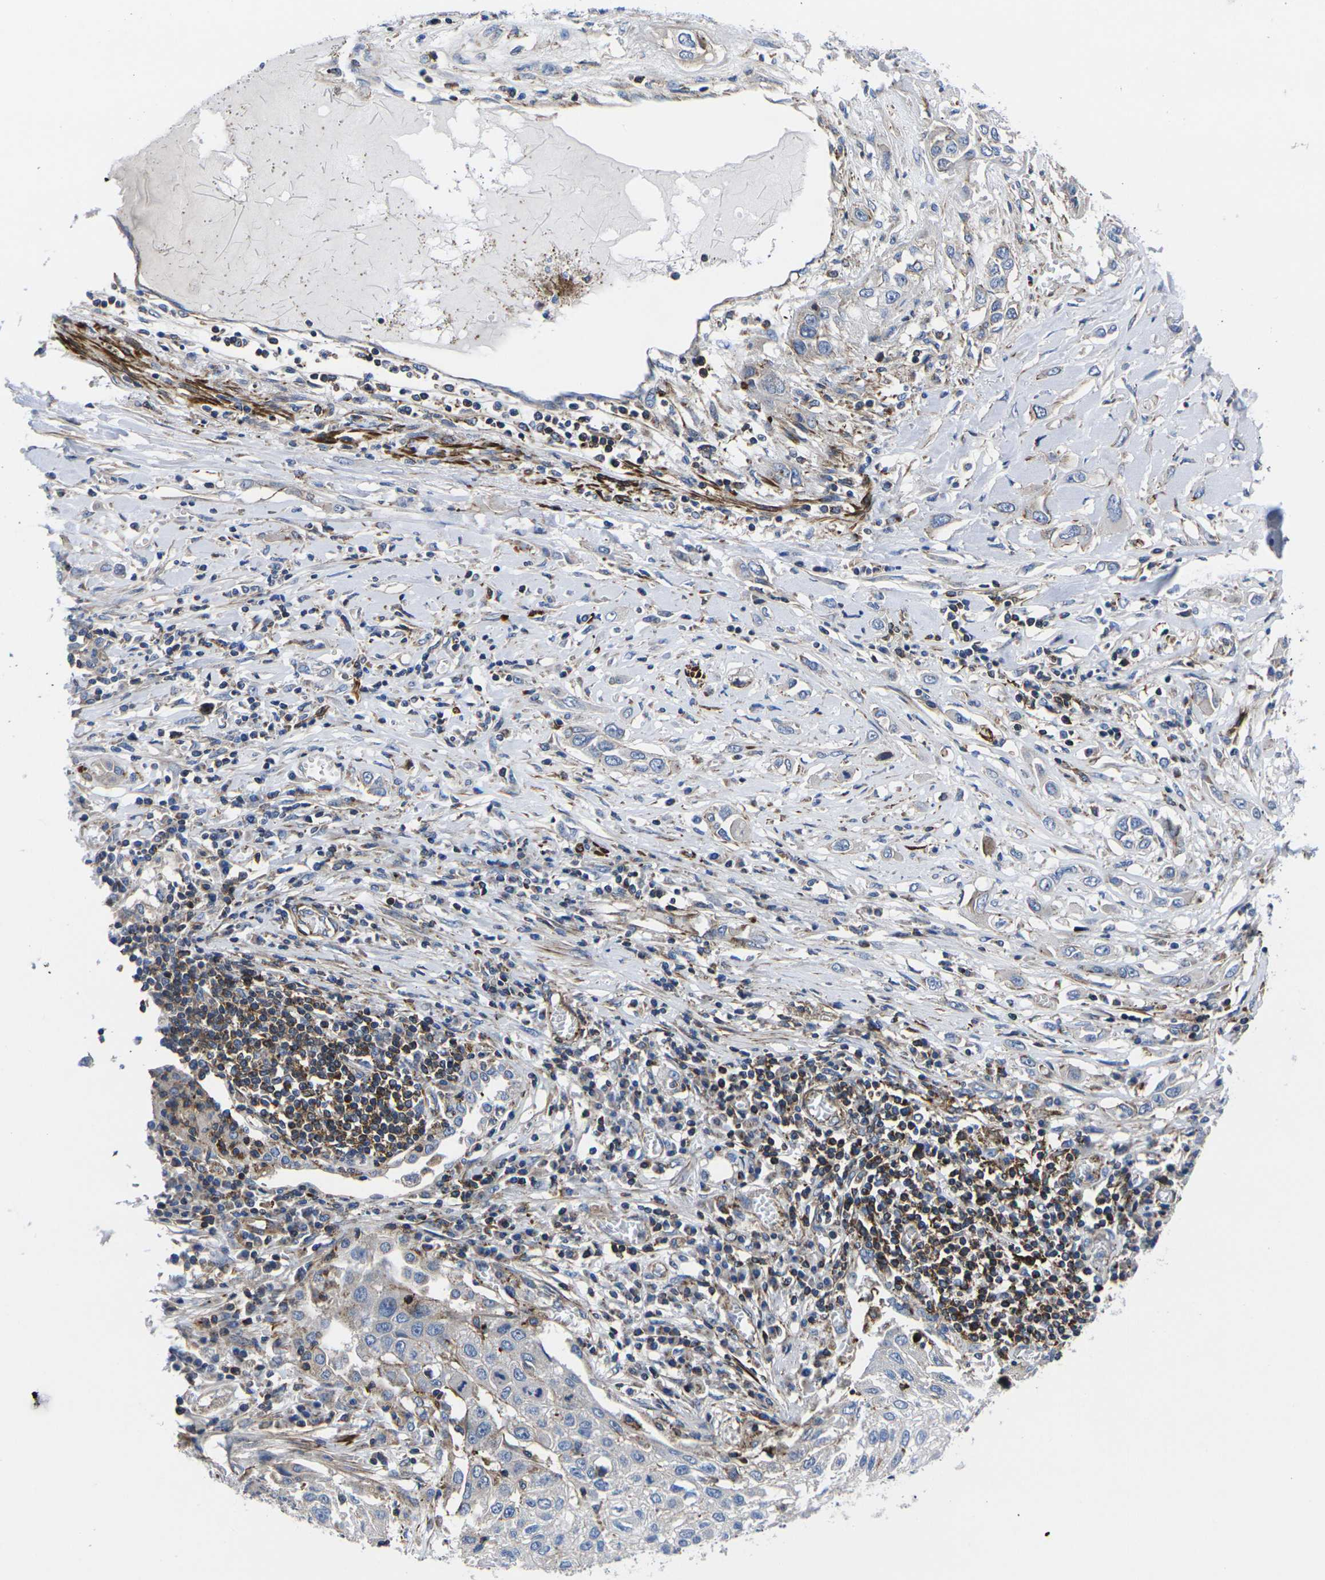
{"staining": {"intensity": "negative", "quantity": "none", "location": "none"}, "tissue": "lung cancer", "cell_type": "Tumor cells", "image_type": "cancer", "snomed": [{"axis": "morphology", "description": "Squamous cell carcinoma, NOS"}, {"axis": "topography", "description": "Lung"}], "caption": "Tumor cells show no significant positivity in lung cancer.", "gene": "GPR4", "patient": {"sex": "male", "age": 71}}